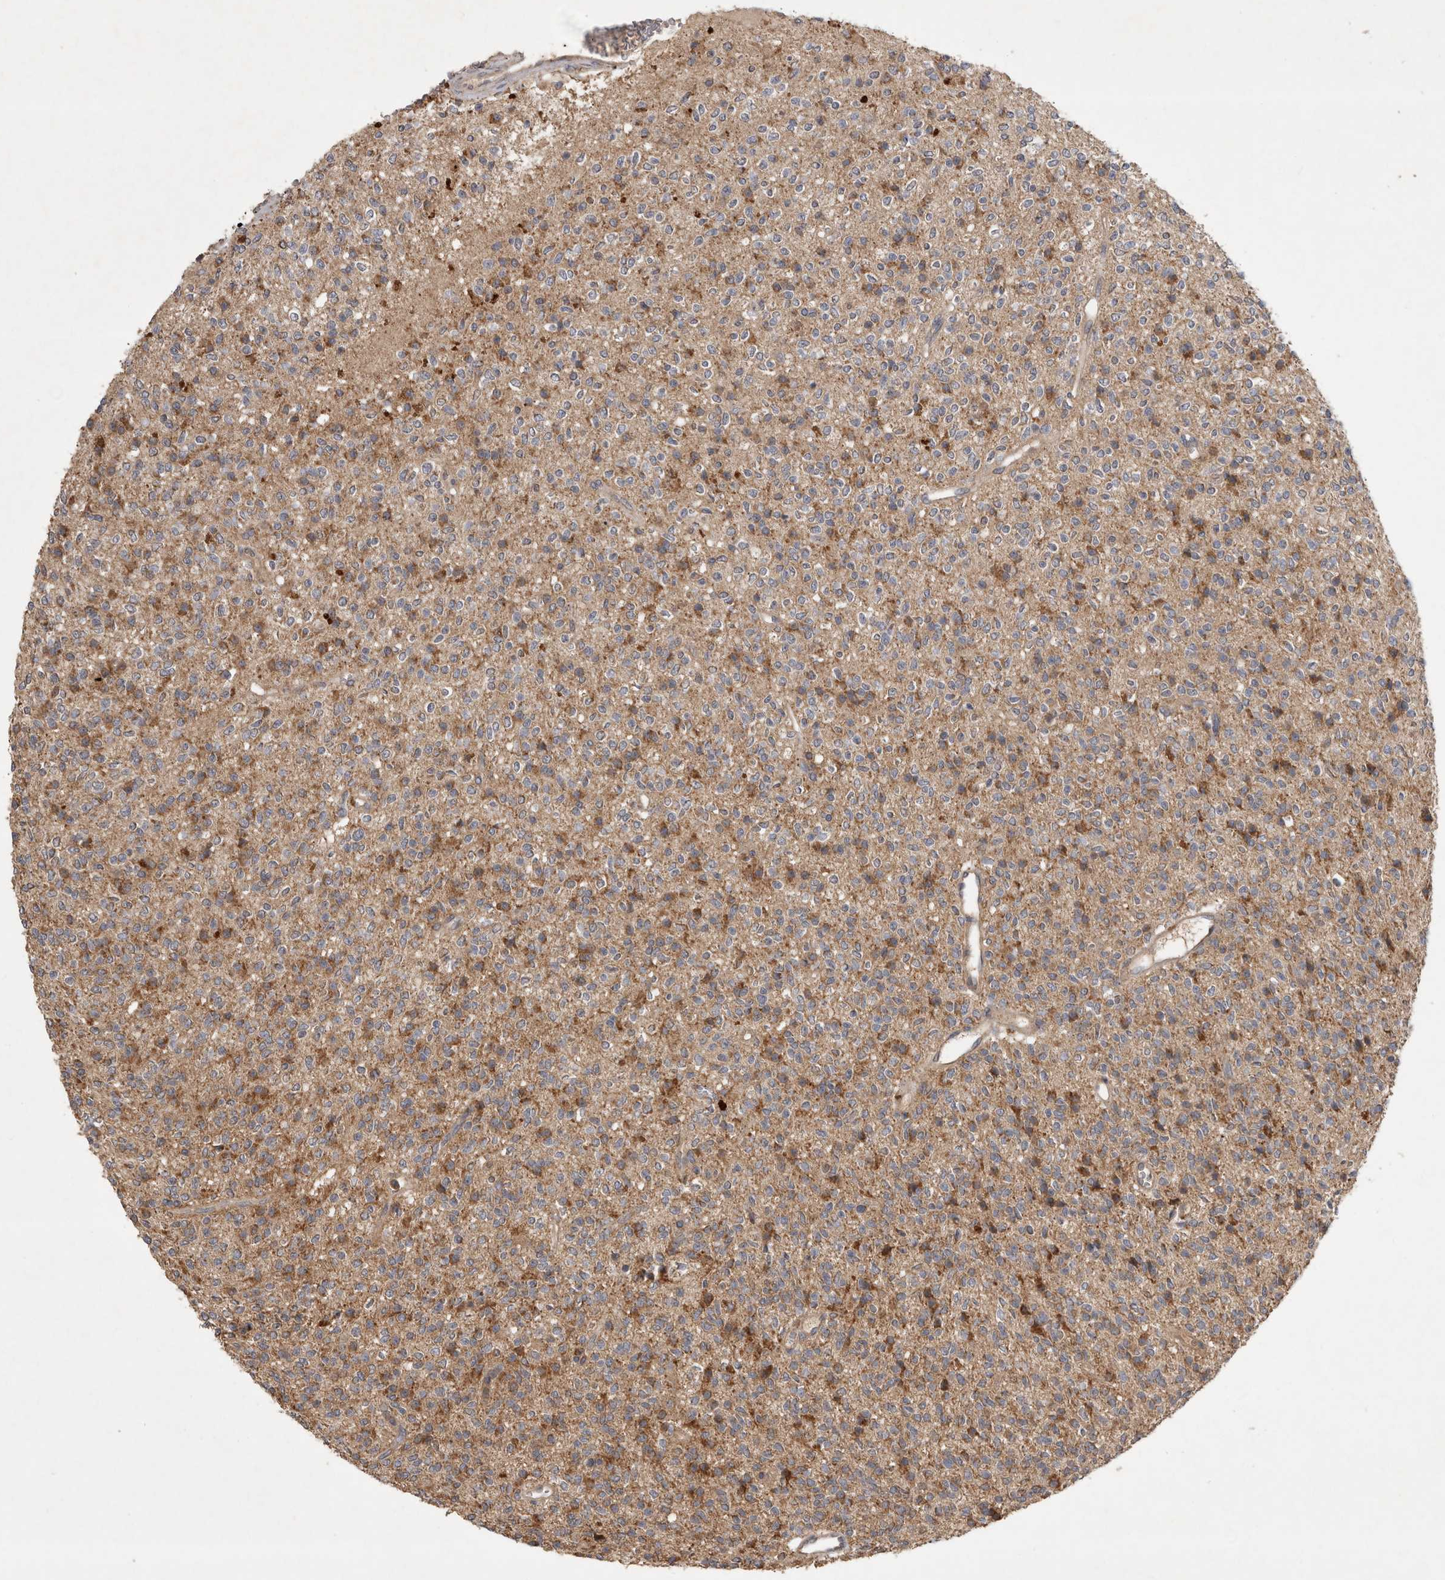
{"staining": {"intensity": "moderate", "quantity": ">75%", "location": "cytoplasmic/membranous"}, "tissue": "glioma", "cell_type": "Tumor cells", "image_type": "cancer", "snomed": [{"axis": "morphology", "description": "Glioma, malignant, High grade"}, {"axis": "topography", "description": "Brain"}], "caption": "A micrograph of human glioma stained for a protein exhibits moderate cytoplasmic/membranous brown staining in tumor cells.", "gene": "TRMT61B", "patient": {"sex": "male", "age": 34}}